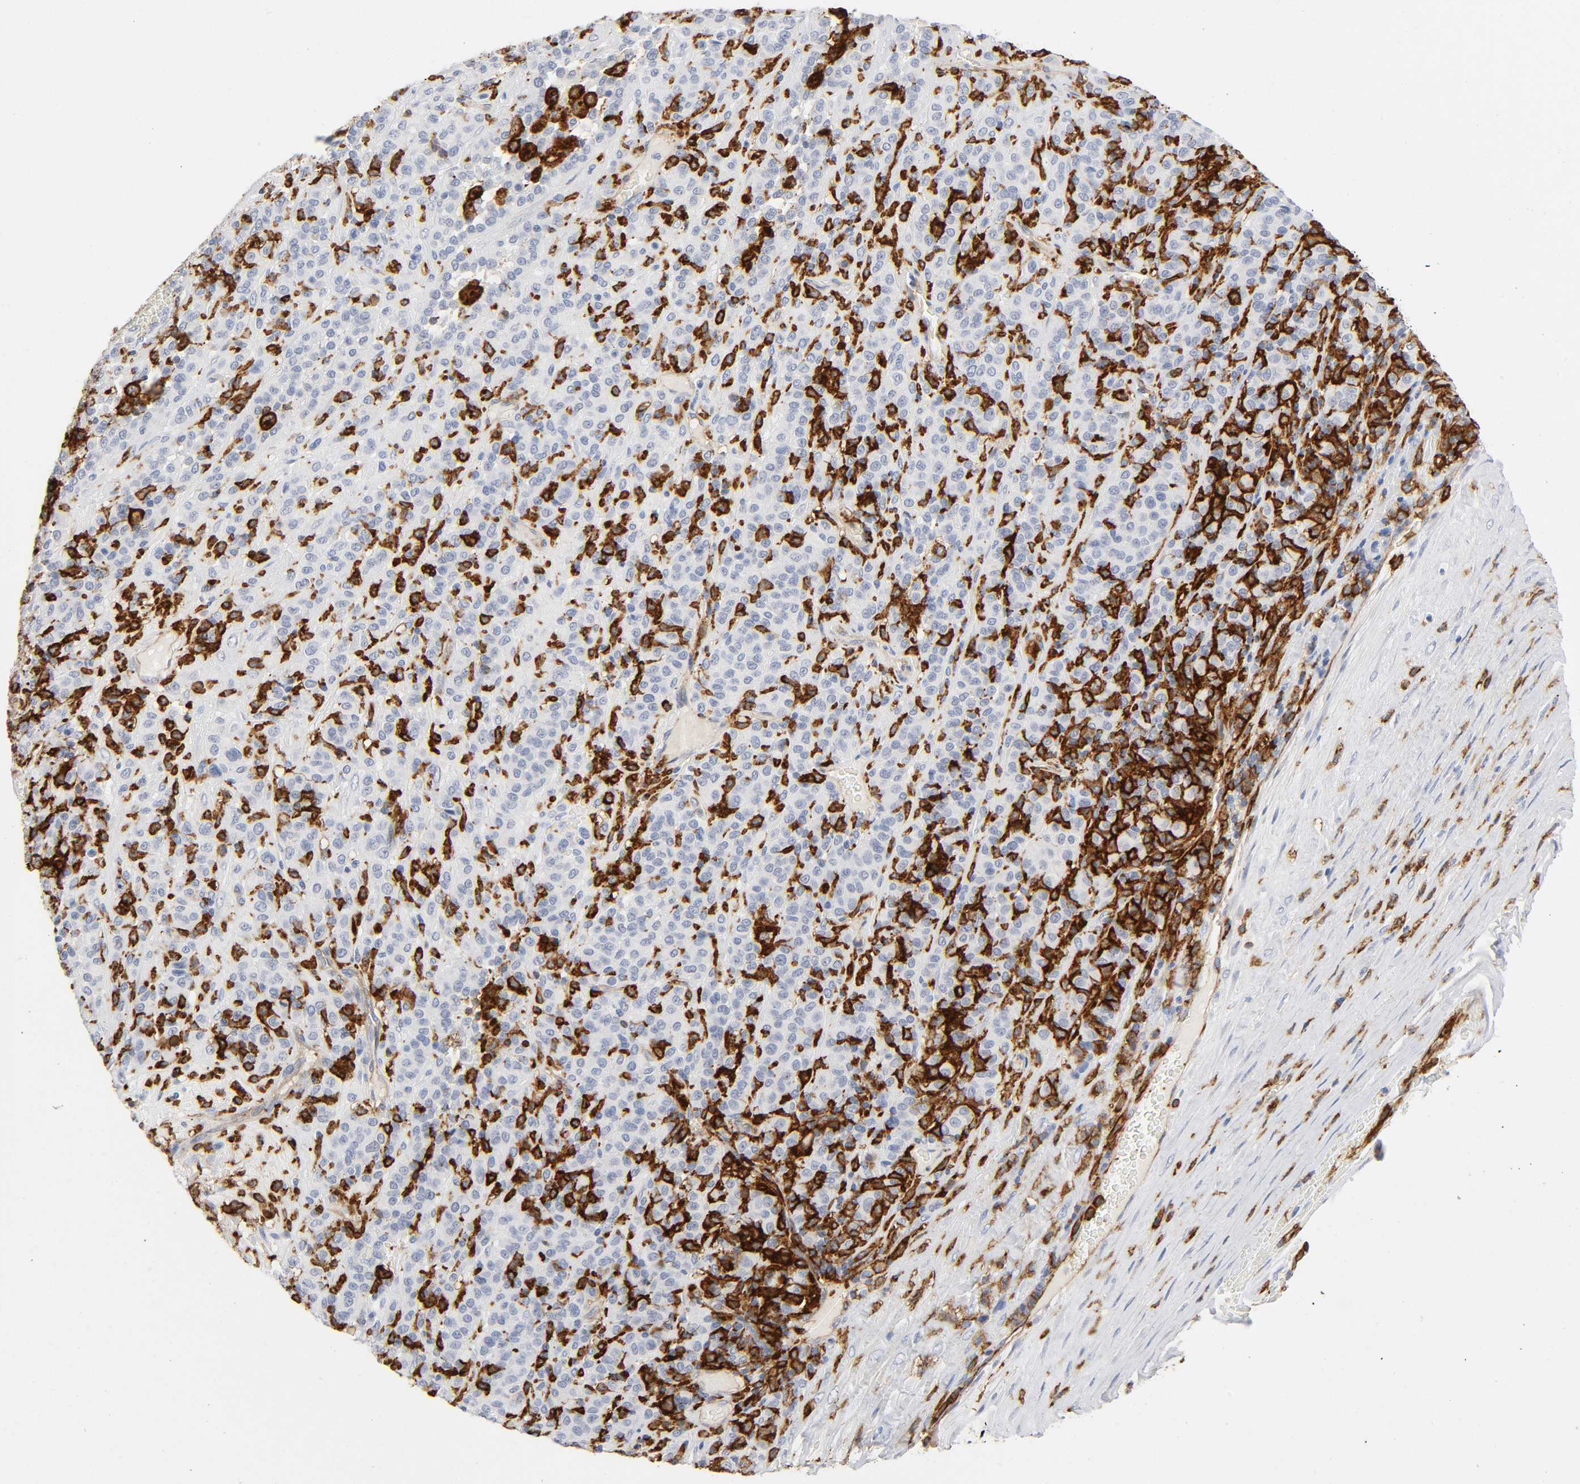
{"staining": {"intensity": "negative", "quantity": "none", "location": "none"}, "tissue": "melanoma", "cell_type": "Tumor cells", "image_type": "cancer", "snomed": [{"axis": "morphology", "description": "Malignant melanoma, Metastatic site"}, {"axis": "topography", "description": "Pancreas"}], "caption": "Tumor cells are negative for brown protein staining in malignant melanoma (metastatic site). (DAB (3,3'-diaminobenzidine) immunohistochemistry (IHC) with hematoxylin counter stain).", "gene": "LYN", "patient": {"sex": "female", "age": 30}}